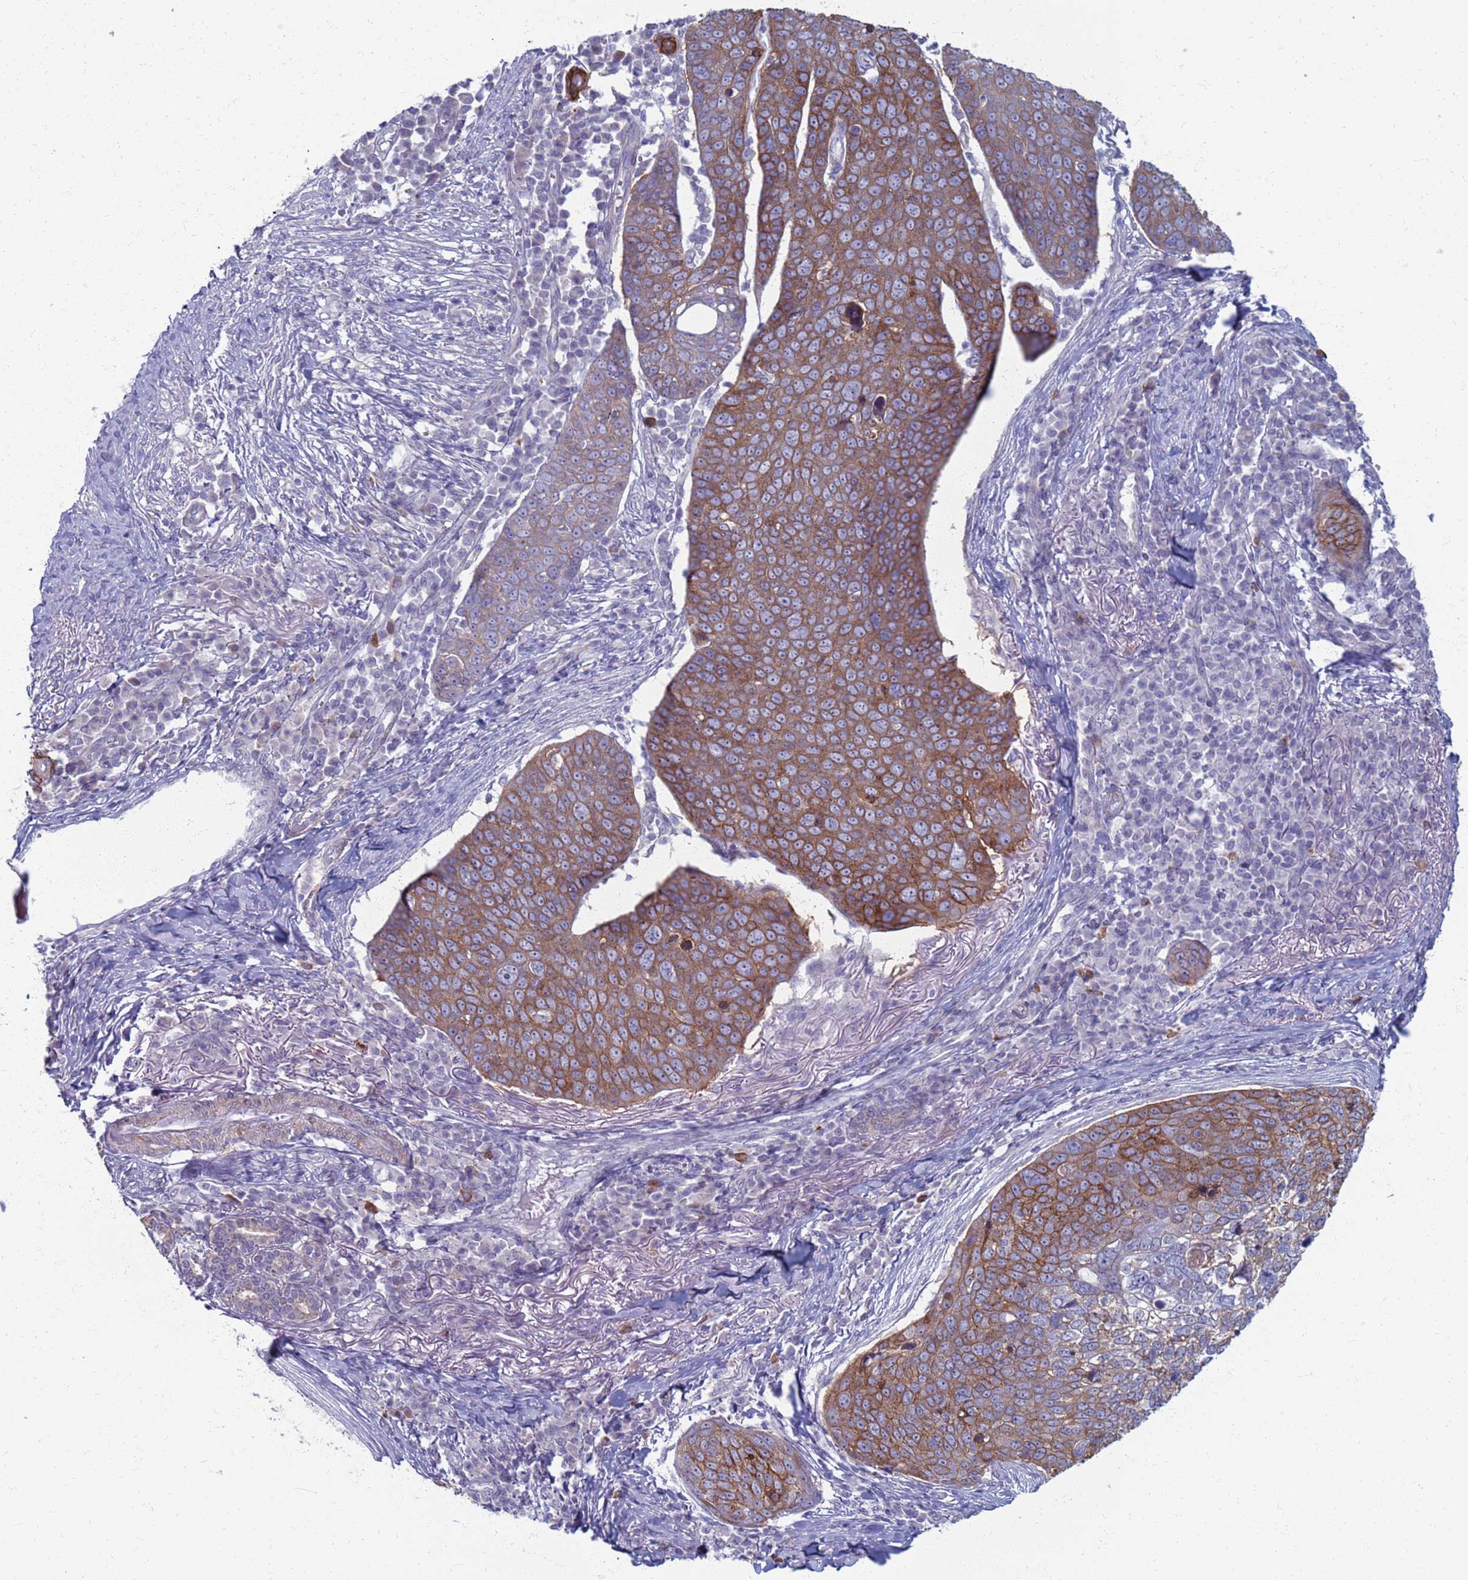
{"staining": {"intensity": "moderate", "quantity": ">75%", "location": "cytoplasmic/membranous"}, "tissue": "skin cancer", "cell_type": "Tumor cells", "image_type": "cancer", "snomed": [{"axis": "morphology", "description": "Squamous cell carcinoma, NOS"}, {"axis": "topography", "description": "Skin"}], "caption": "Immunohistochemical staining of skin cancer reveals medium levels of moderate cytoplasmic/membranous expression in approximately >75% of tumor cells. The protein is stained brown, and the nuclei are stained in blue (DAB IHC with brightfield microscopy, high magnification).", "gene": "CLCA2", "patient": {"sex": "male", "age": 71}}